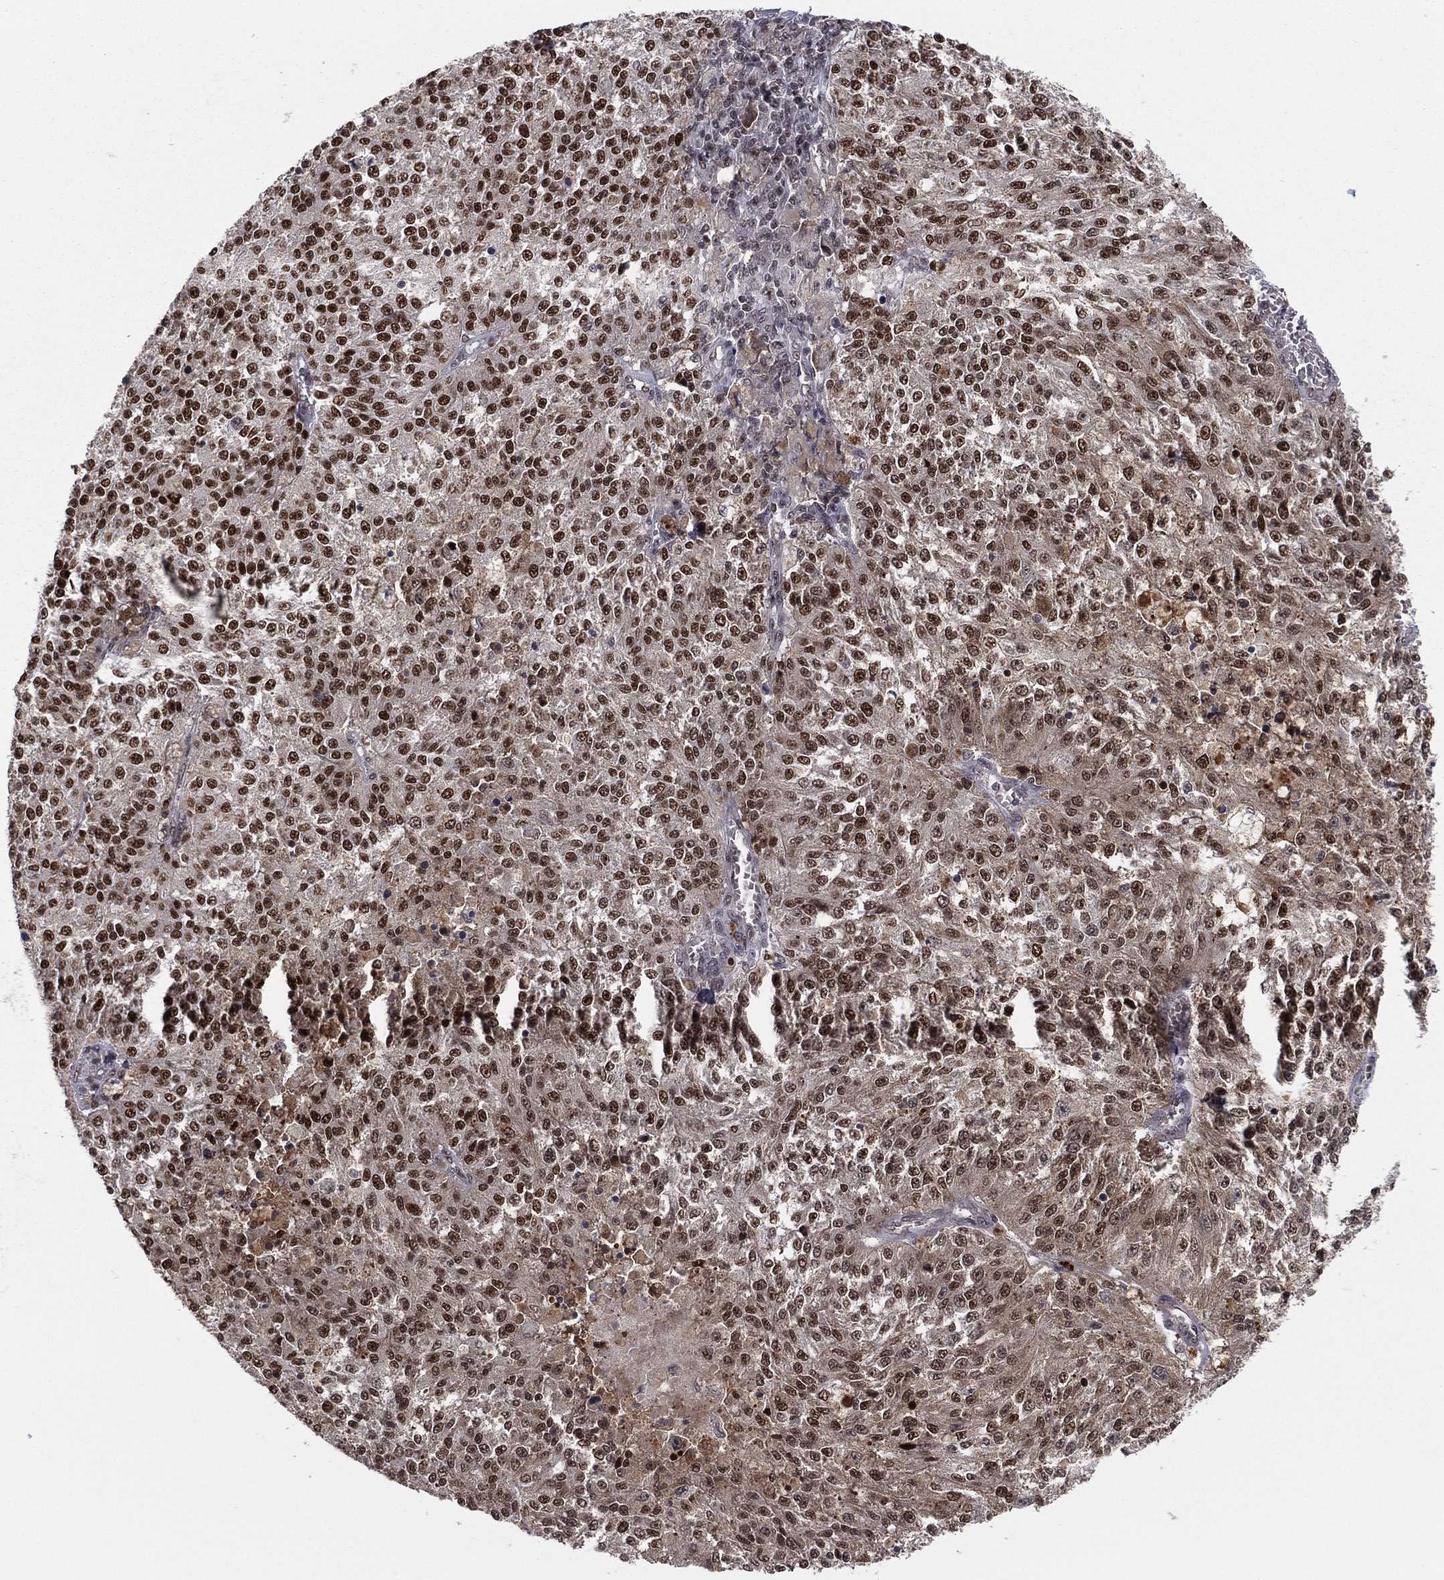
{"staining": {"intensity": "strong", "quantity": "25%-75%", "location": "nuclear"}, "tissue": "melanoma", "cell_type": "Tumor cells", "image_type": "cancer", "snomed": [{"axis": "morphology", "description": "Malignant melanoma, Metastatic site"}, {"axis": "topography", "description": "Lymph node"}], "caption": "Human malignant melanoma (metastatic site) stained with a brown dye reveals strong nuclear positive expression in approximately 25%-75% of tumor cells.", "gene": "GPALPP1", "patient": {"sex": "female", "age": 64}}